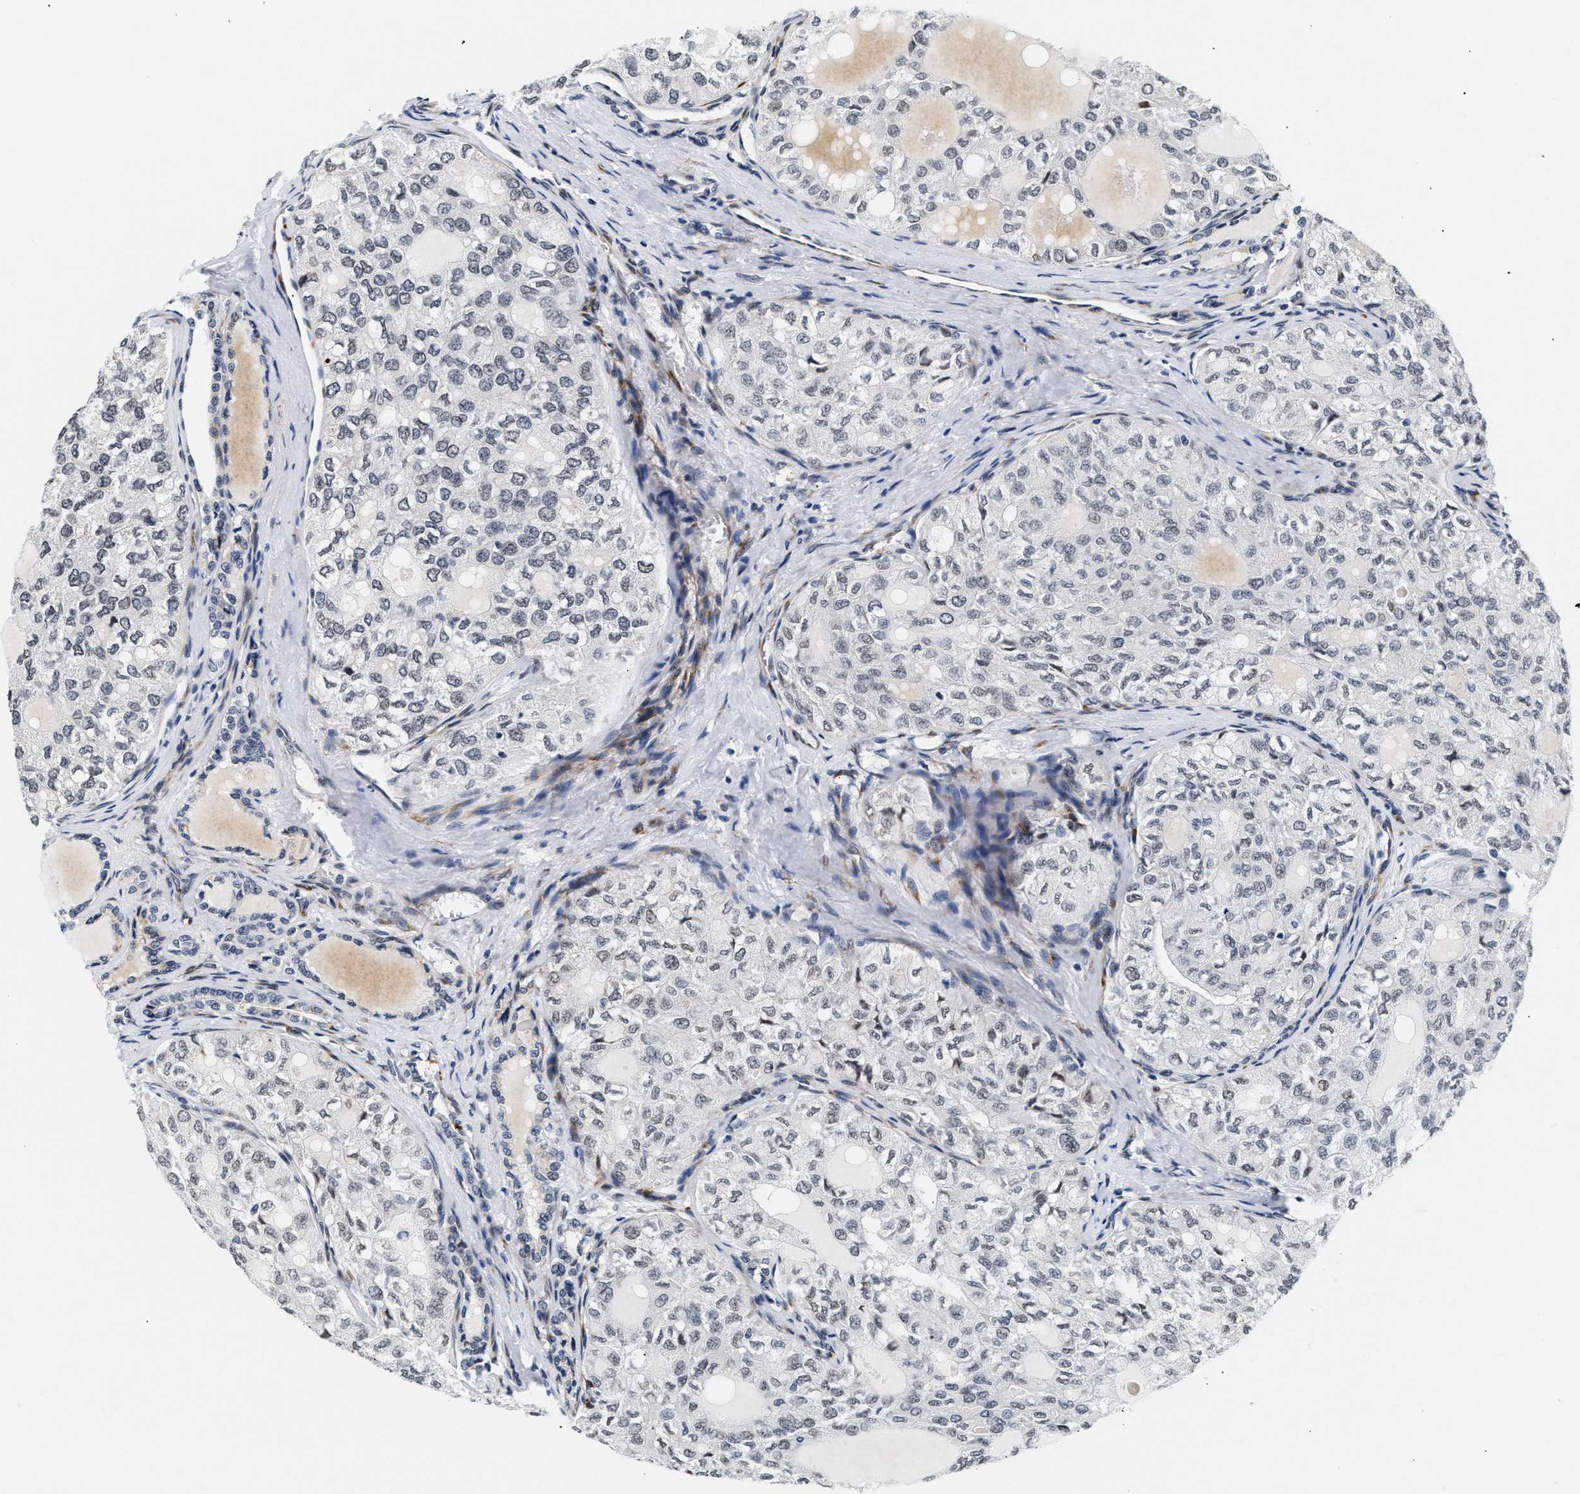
{"staining": {"intensity": "weak", "quantity": "<25%", "location": "nuclear"}, "tissue": "thyroid cancer", "cell_type": "Tumor cells", "image_type": "cancer", "snomed": [{"axis": "morphology", "description": "Follicular adenoma carcinoma, NOS"}, {"axis": "topography", "description": "Thyroid gland"}], "caption": "Tumor cells are negative for protein expression in human thyroid cancer.", "gene": "THOC1", "patient": {"sex": "male", "age": 75}}